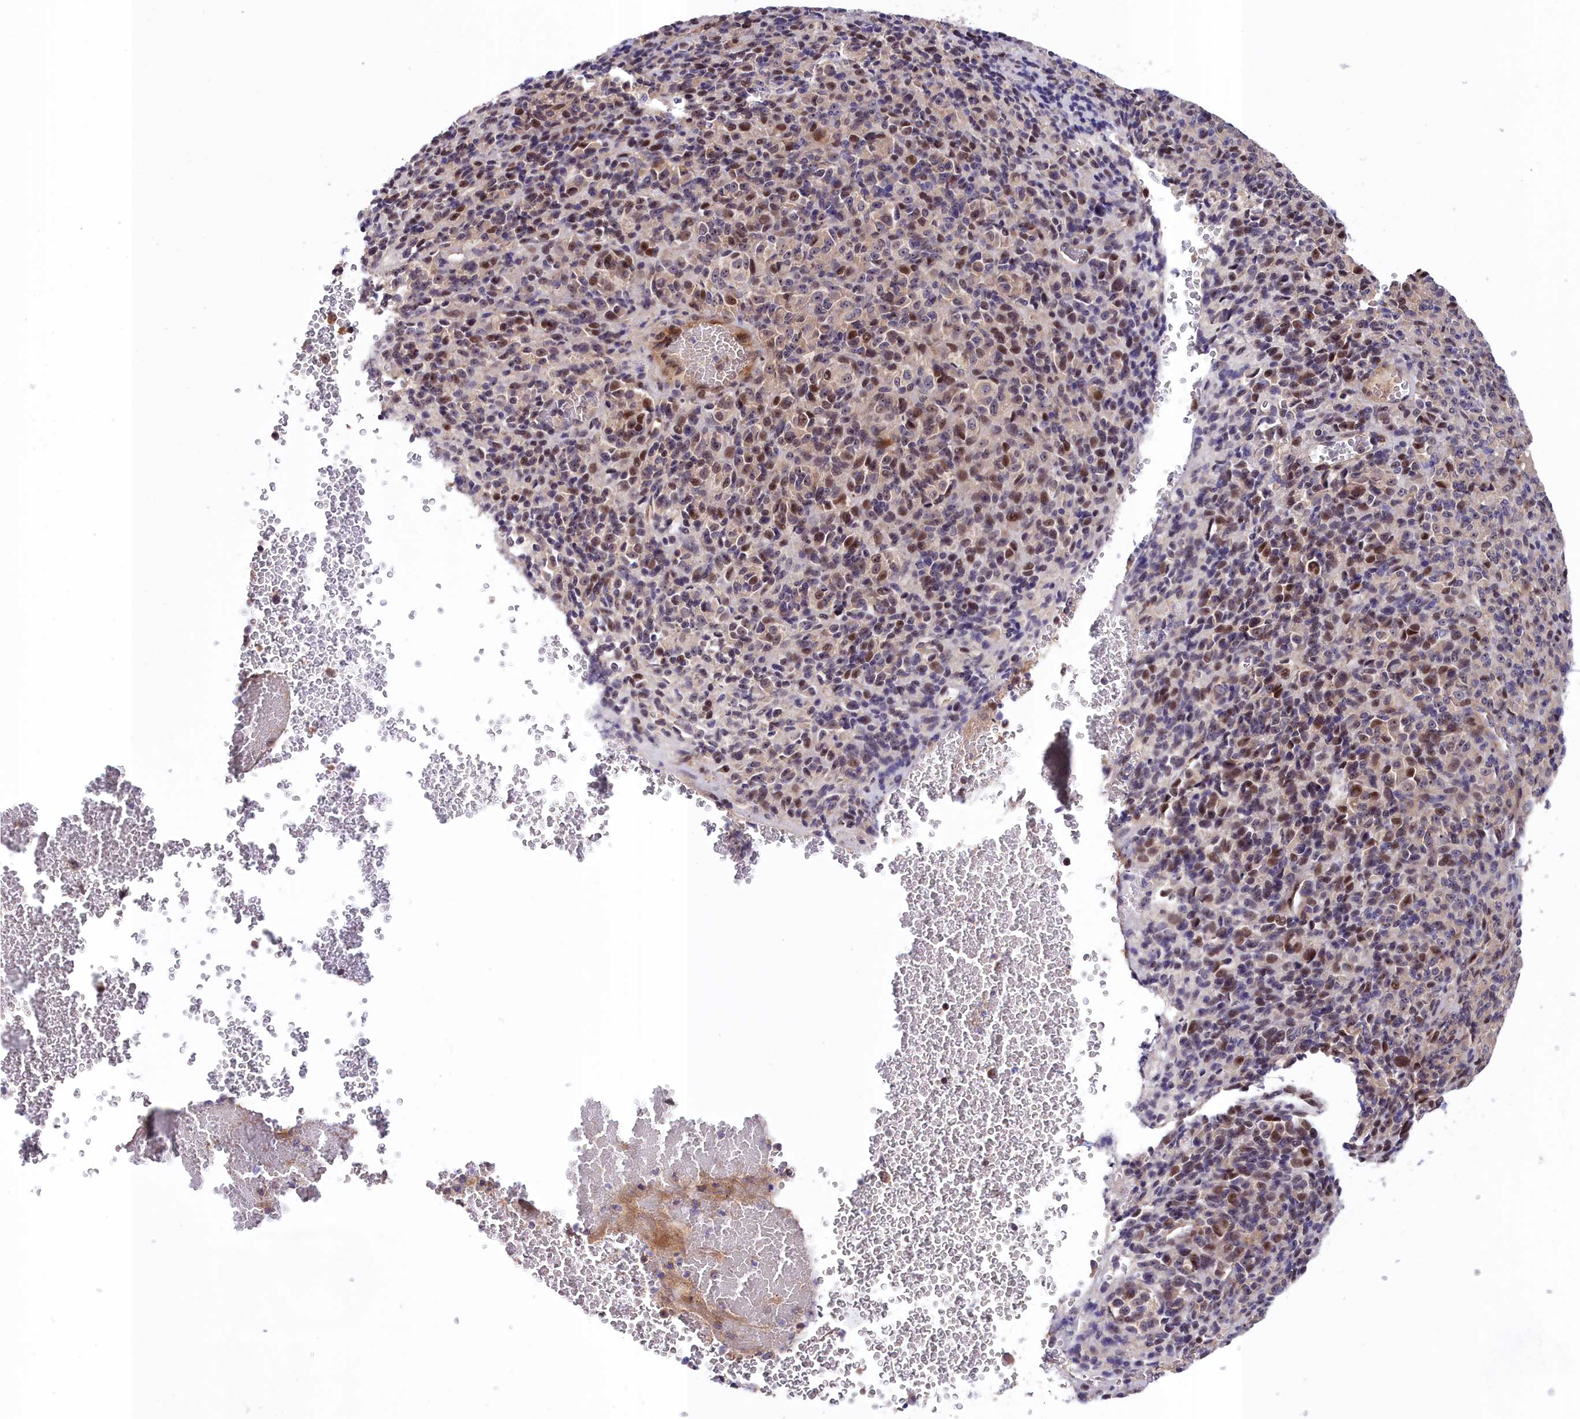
{"staining": {"intensity": "moderate", "quantity": "25%-75%", "location": "nuclear"}, "tissue": "melanoma", "cell_type": "Tumor cells", "image_type": "cancer", "snomed": [{"axis": "morphology", "description": "Malignant melanoma, Metastatic site"}, {"axis": "topography", "description": "Brain"}], "caption": "Moderate nuclear positivity is identified in approximately 25%-75% of tumor cells in malignant melanoma (metastatic site). The staining was performed using DAB (3,3'-diaminobenzidine) to visualize the protein expression in brown, while the nuclei were stained in blue with hematoxylin (Magnification: 20x).", "gene": "NEURL4", "patient": {"sex": "female", "age": 56}}